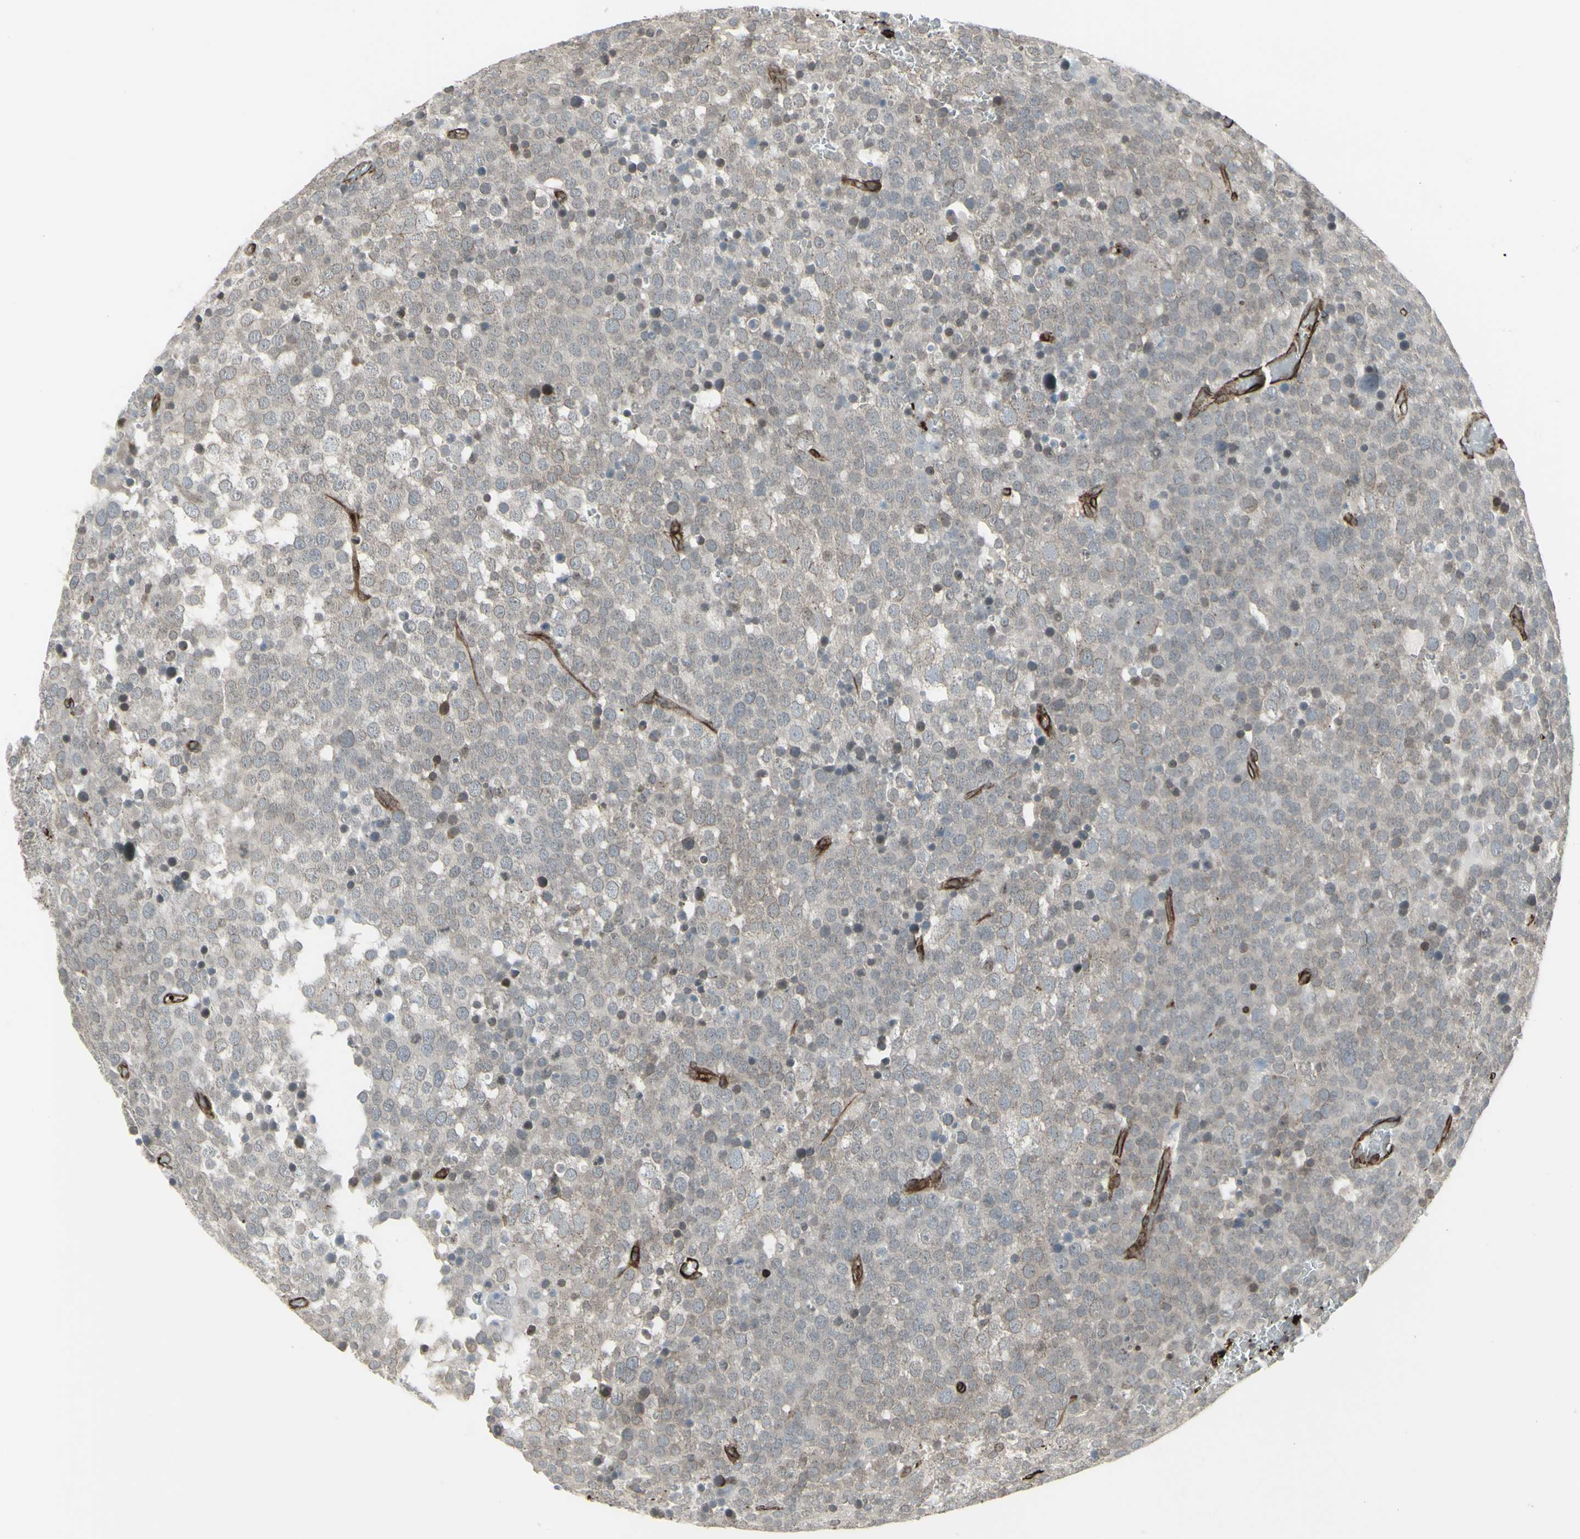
{"staining": {"intensity": "weak", "quantity": ">75%", "location": "cytoplasmic/membranous,nuclear"}, "tissue": "testis cancer", "cell_type": "Tumor cells", "image_type": "cancer", "snomed": [{"axis": "morphology", "description": "Seminoma, NOS"}, {"axis": "topography", "description": "Testis"}], "caption": "Tumor cells exhibit weak cytoplasmic/membranous and nuclear positivity in about >75% of cells in seminoma (testis).", "gene": "DTX3L", "patient": {"sex": "male", "age": 71}}